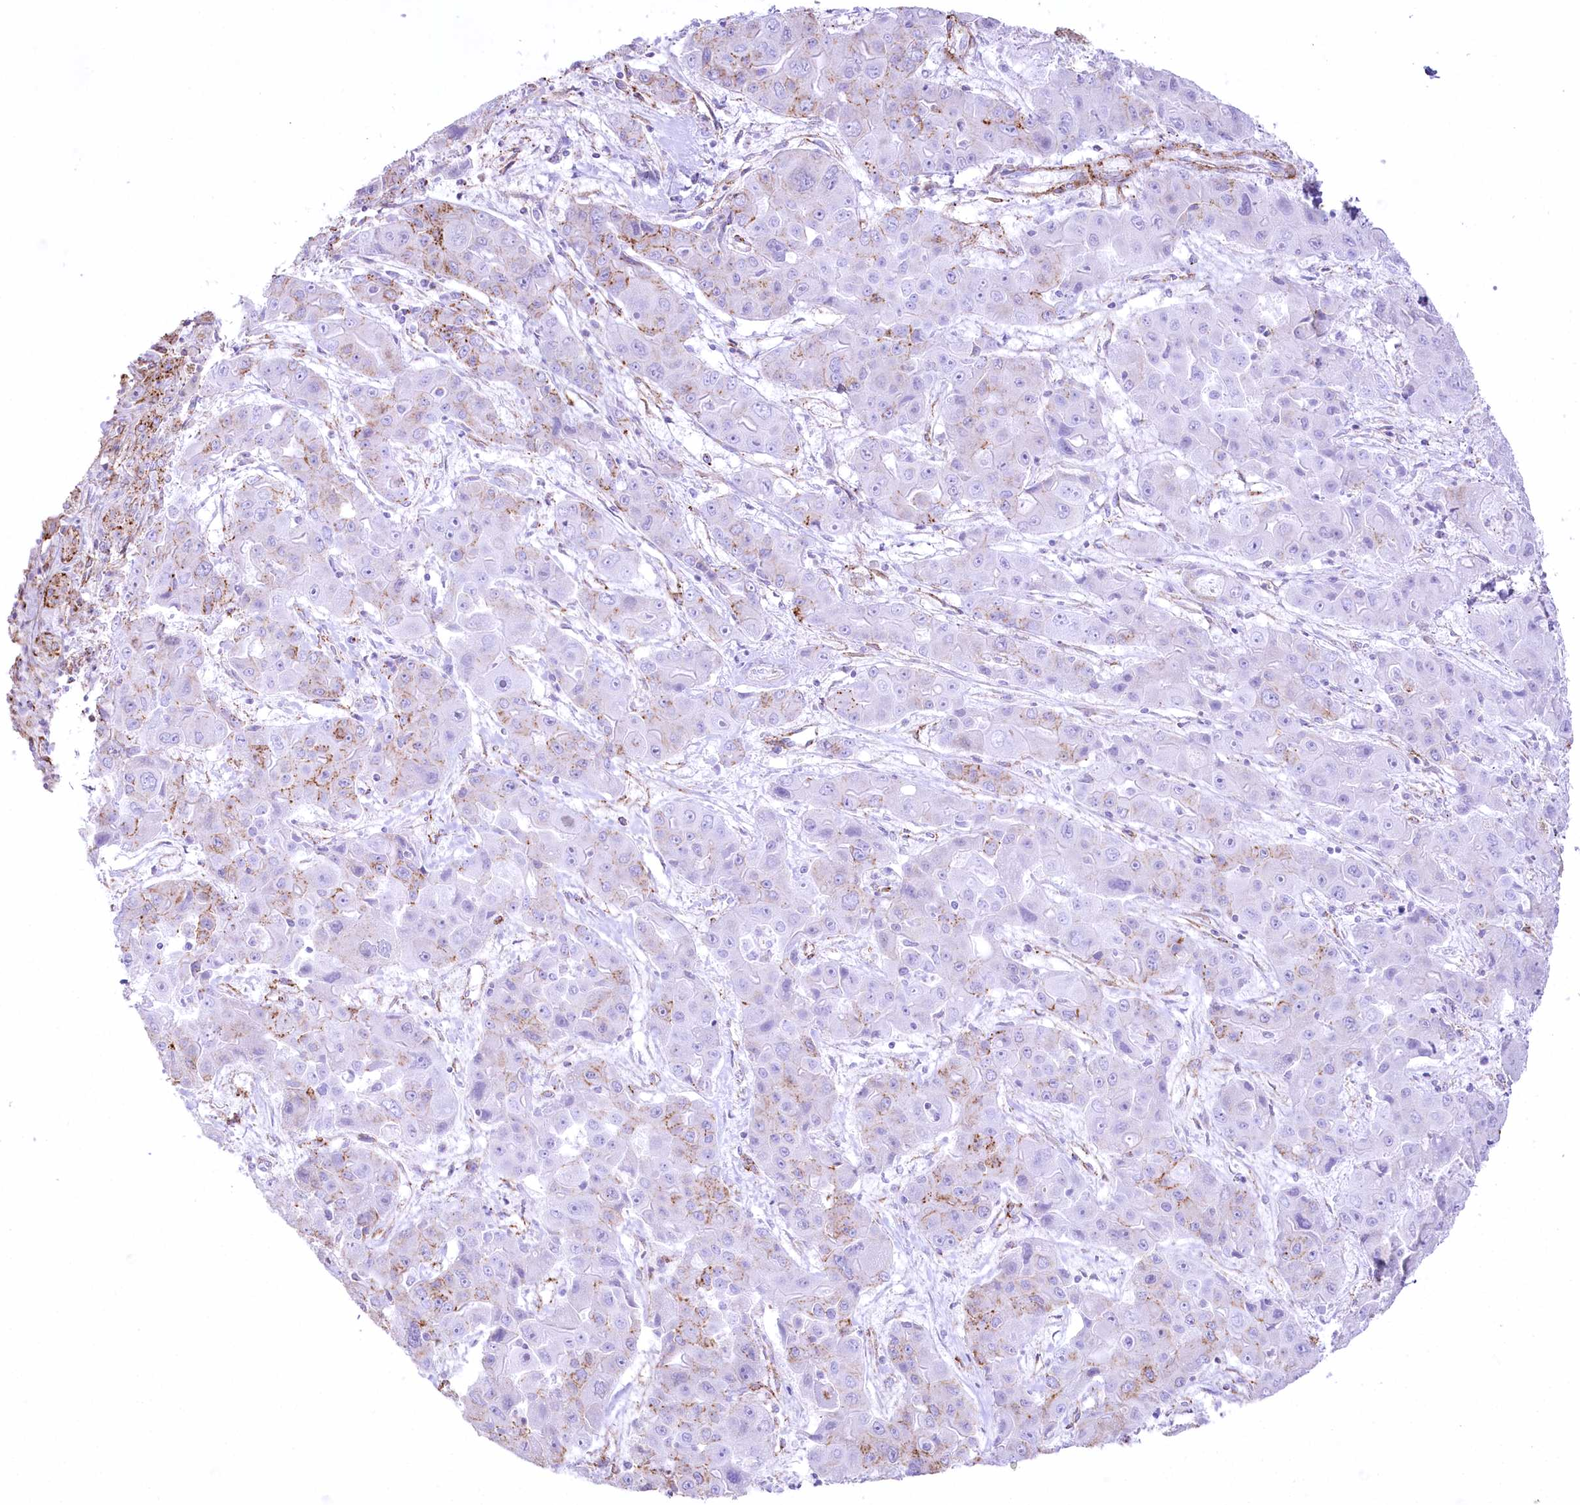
{"staining": {"intensity": "moderate", "quantity": "<25%", "location": "cytoplasmic/membranous"}, "tissue": "liver cancer", "cell_type": "Tumor cells", "image_type": "cancer", "snomed": [{"axis": "morphology", "description": "Cholangiocarcinoma"}, {"axis": "topography", "description": "Liver"}], "caption": "Immunohistochemistry image of neoplastic tissue: liver cholangiocarcinoma stained using IHC exhibits low levels of moderate protein expression localized specifically in the cytoplasmic/membranous of tumor cells, appearing as a cytoplasmic/membranous brown color.", "gene": "FAM216A", "patient": {"sex": "male", "age": 67}}